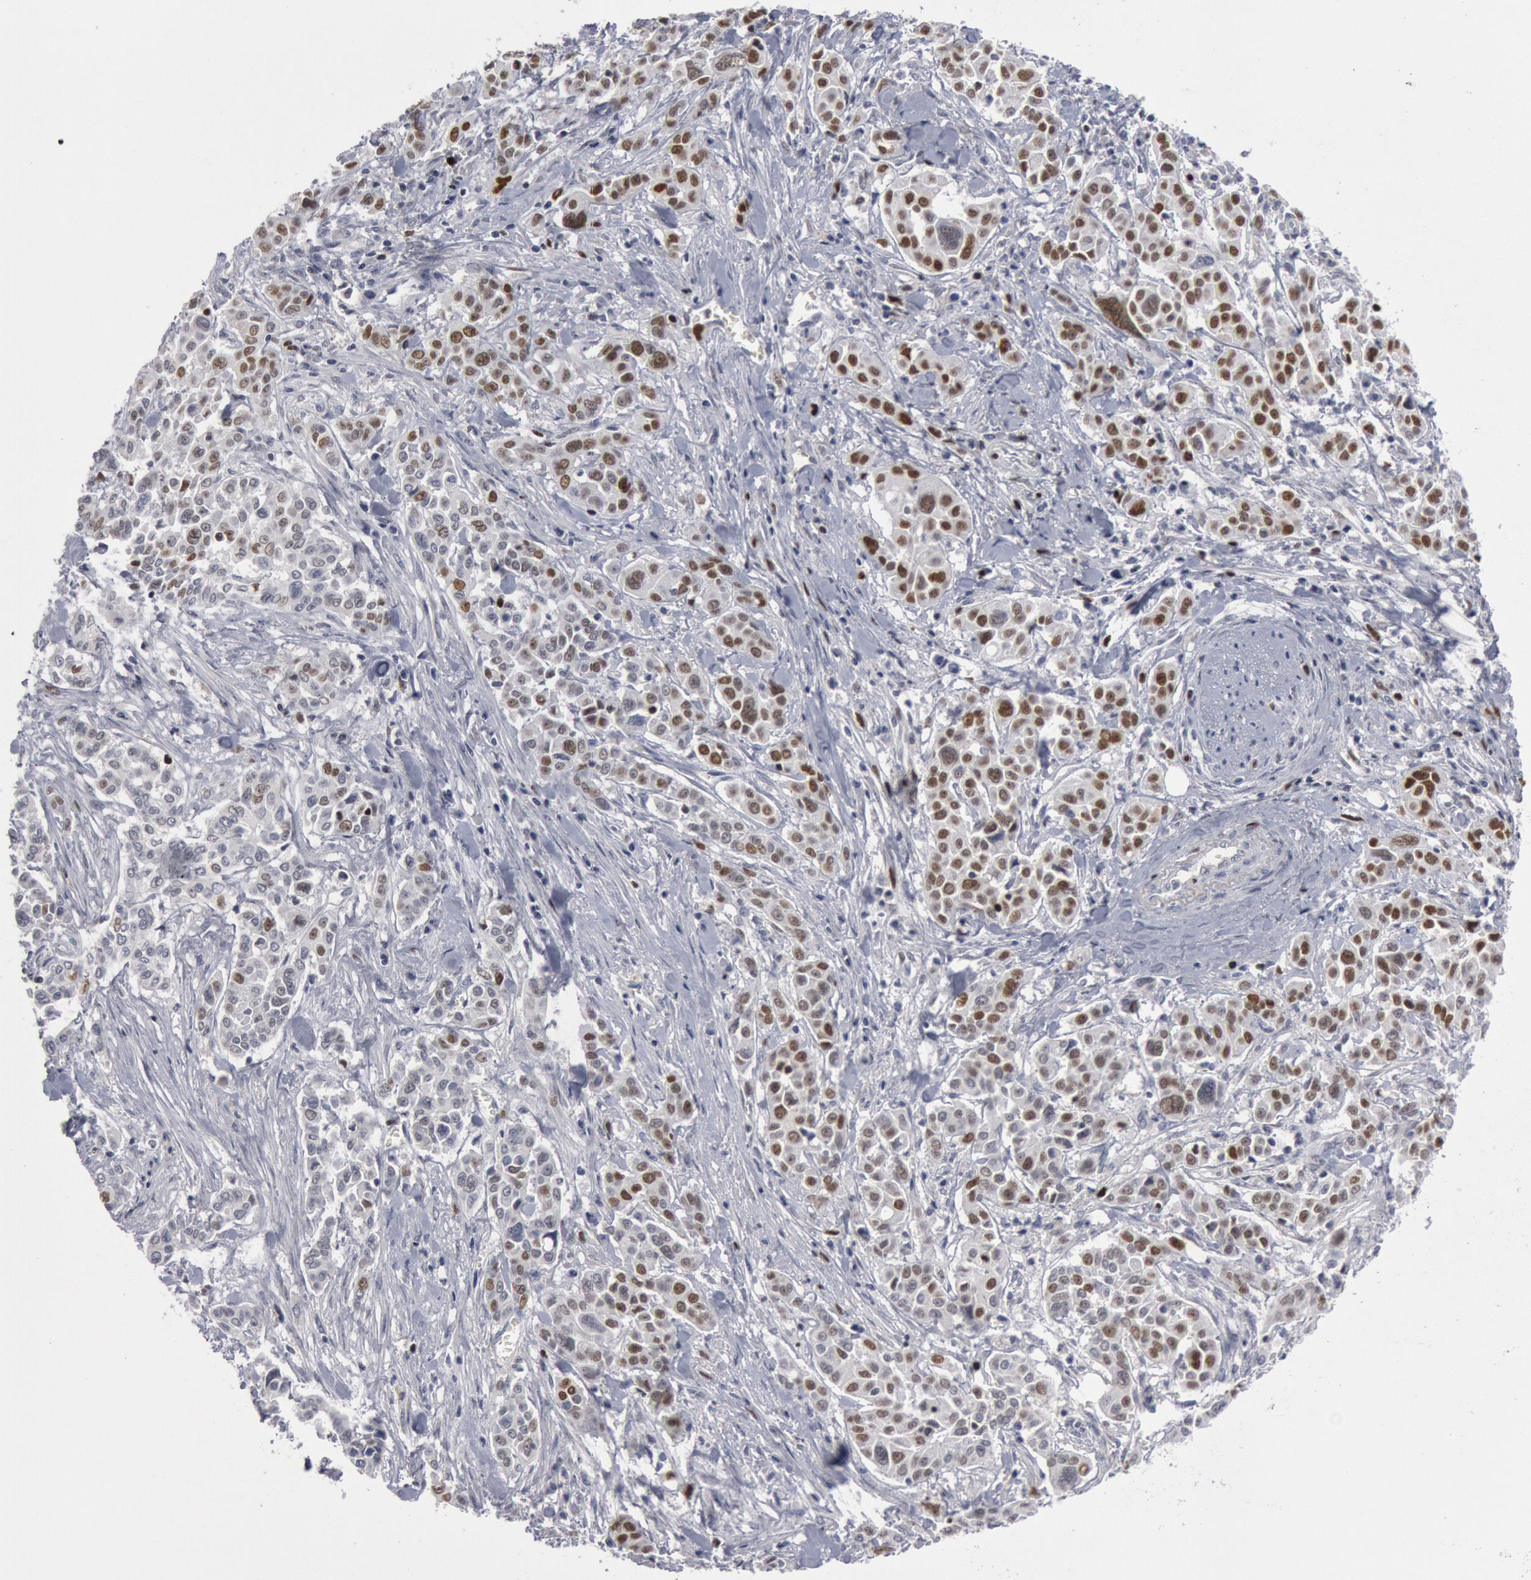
{"staining": {"intensity": "weak", "quantity": "25%-75%", "location": "nuclear"}, "tissue": "pancreatic cancer", "cell_type": "Tumor cells", "image_type": "cancer", "snomed": [{"axis": "morphology", "description": "Adenocarcinoma, NOS"}, {"axis": "topography", "description": "Pancreas"}], "caption": "Adenocarcinoma (pancreatic) was stained to show a protein in brown. There is low levels of weak nuclear expression in about 25%-75% of tumor cells. (Stains: DAB (3,3'-diaminobenzidine) in brown, nuclei in blue, Microscopy: brightfield microscopy at high magnification).", "gene": "WDHD1", "patient": {"sex": "female", "age": 52}}